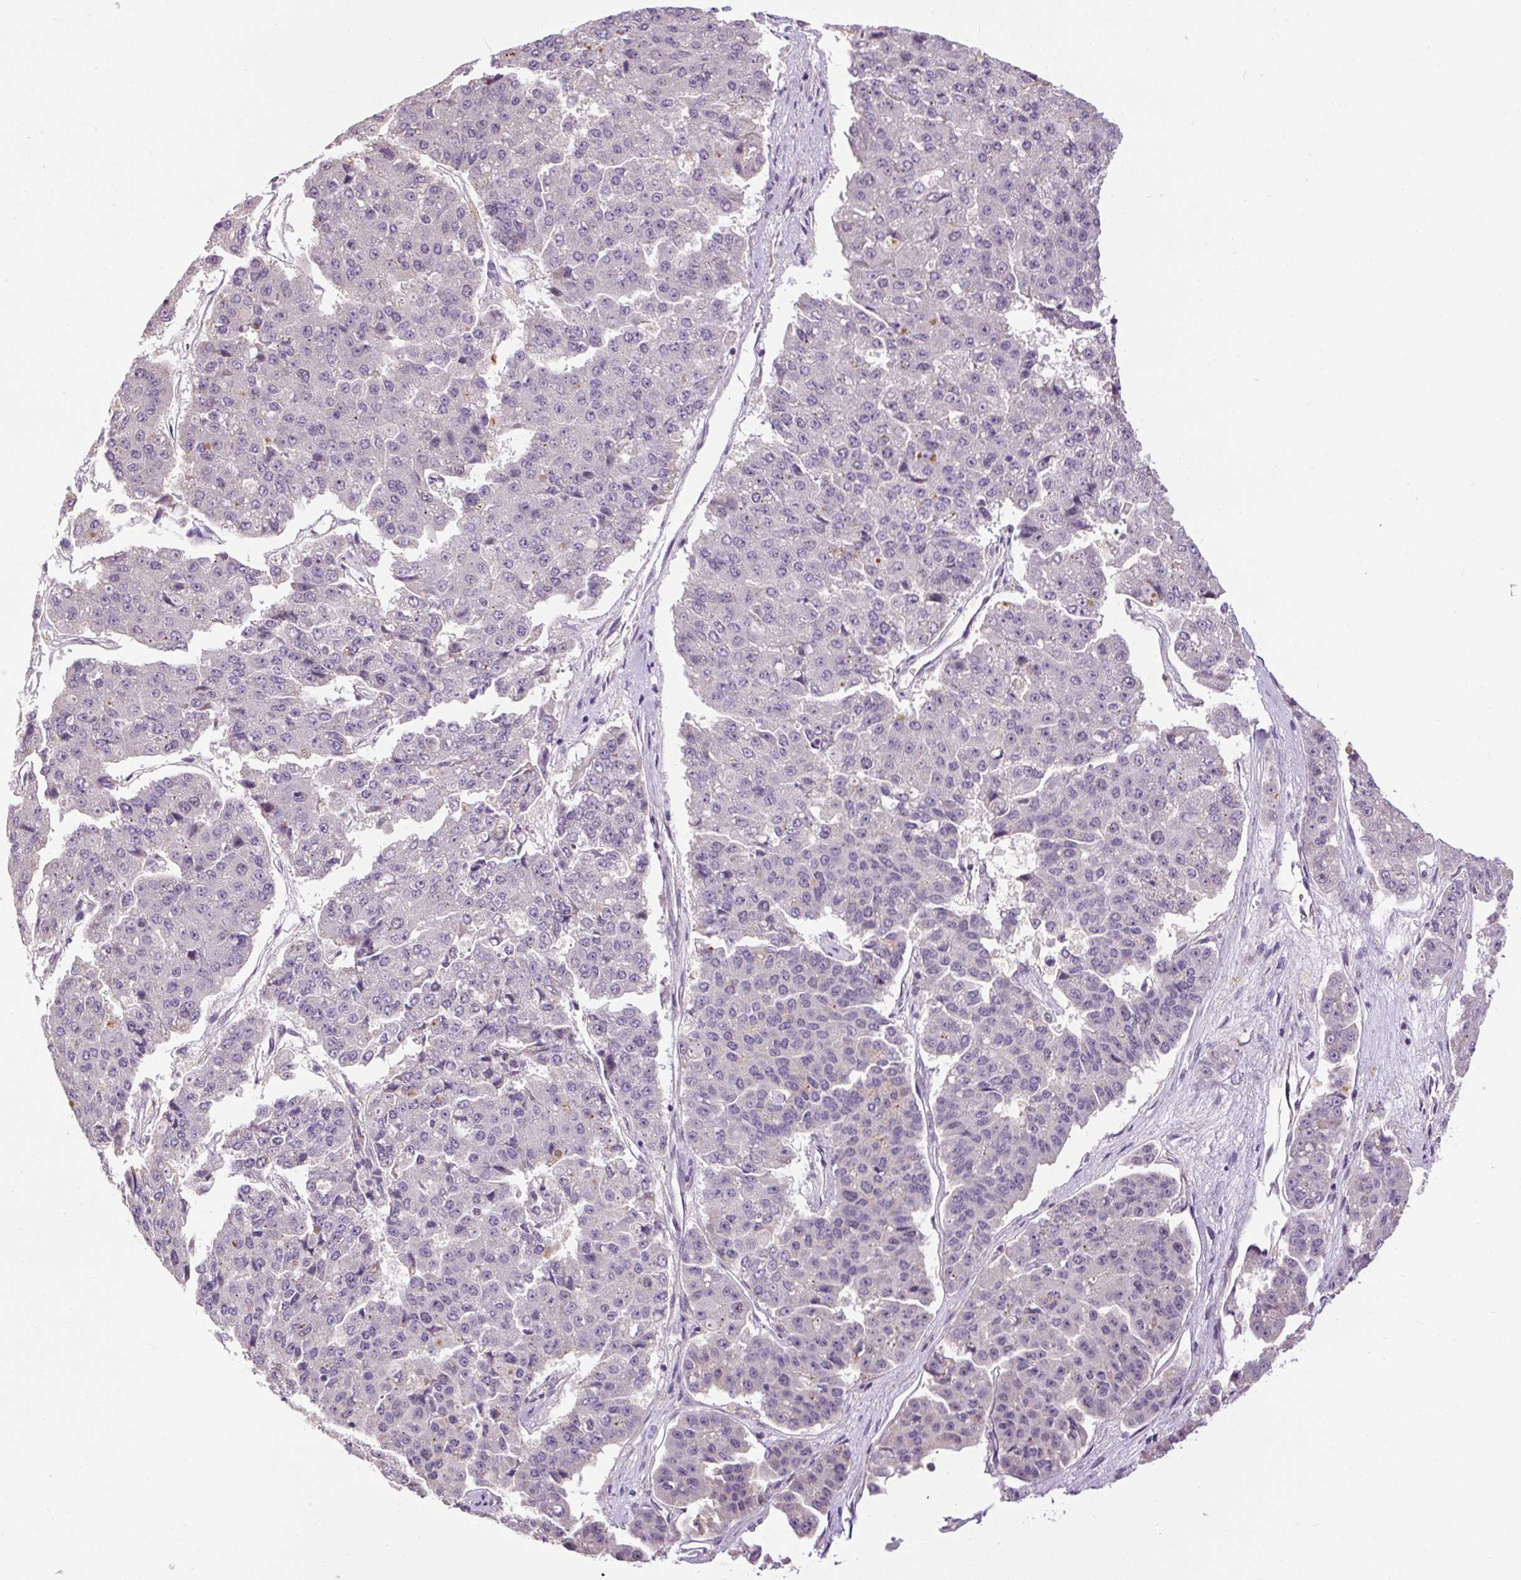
{"staining": {"intensity": "negative", "quantity": "none", "location": "none"}, "tissue": "pancreatic cancer", "cell_type": "Tumor cells", "image_type": "cancer", "snomed": [{"axis": "morphology", "description": "Adenocarcinoma, NOS"}, {"axis": "topography", "description": "Pancreas"}], "caption": "The histopathology image reveals no staining of tumor cells in adenocarcinoma (pancreatic).", "gene": "RACGAP1", "patient": {"sex": "male", "age": 50}}